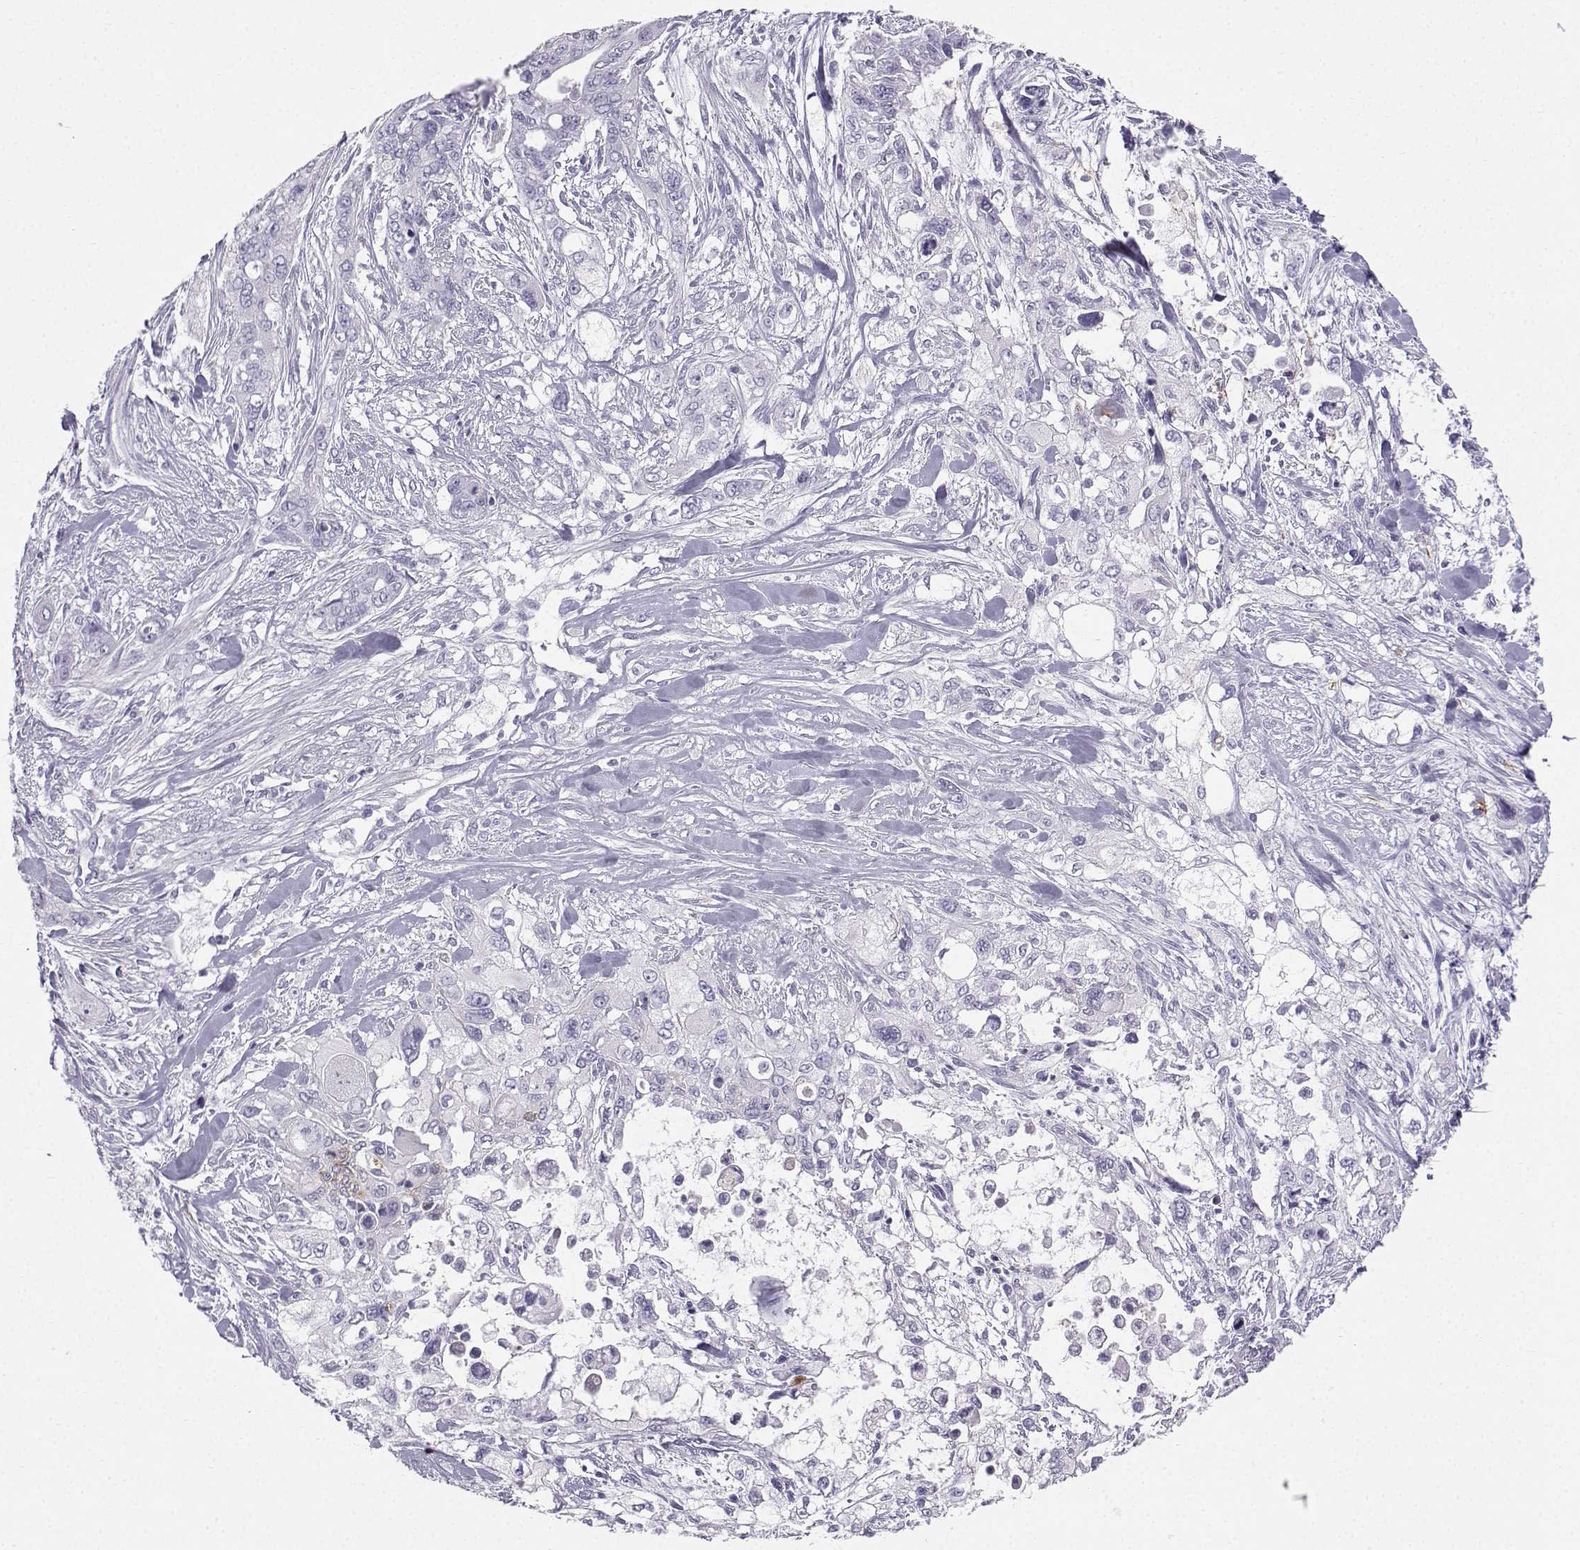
{"staining": {"intensity": "negative", "quantity": "none", "location": "none"}, "tissue": "pancreatic cancer", "cell_type": "Tumor cells", "image_type": "cancer", "snomed": [{"axis": "morphology", "description": "Adenocarcinoma, NOS"}, {"axis": "topography", "description": "Pancreas"}], "caption": "Tumor cells are negative for protein expression in human pancreatic adenocarcinoma.", "gene": "IQCD", "patient": {"sex": "male", "age": 47}}